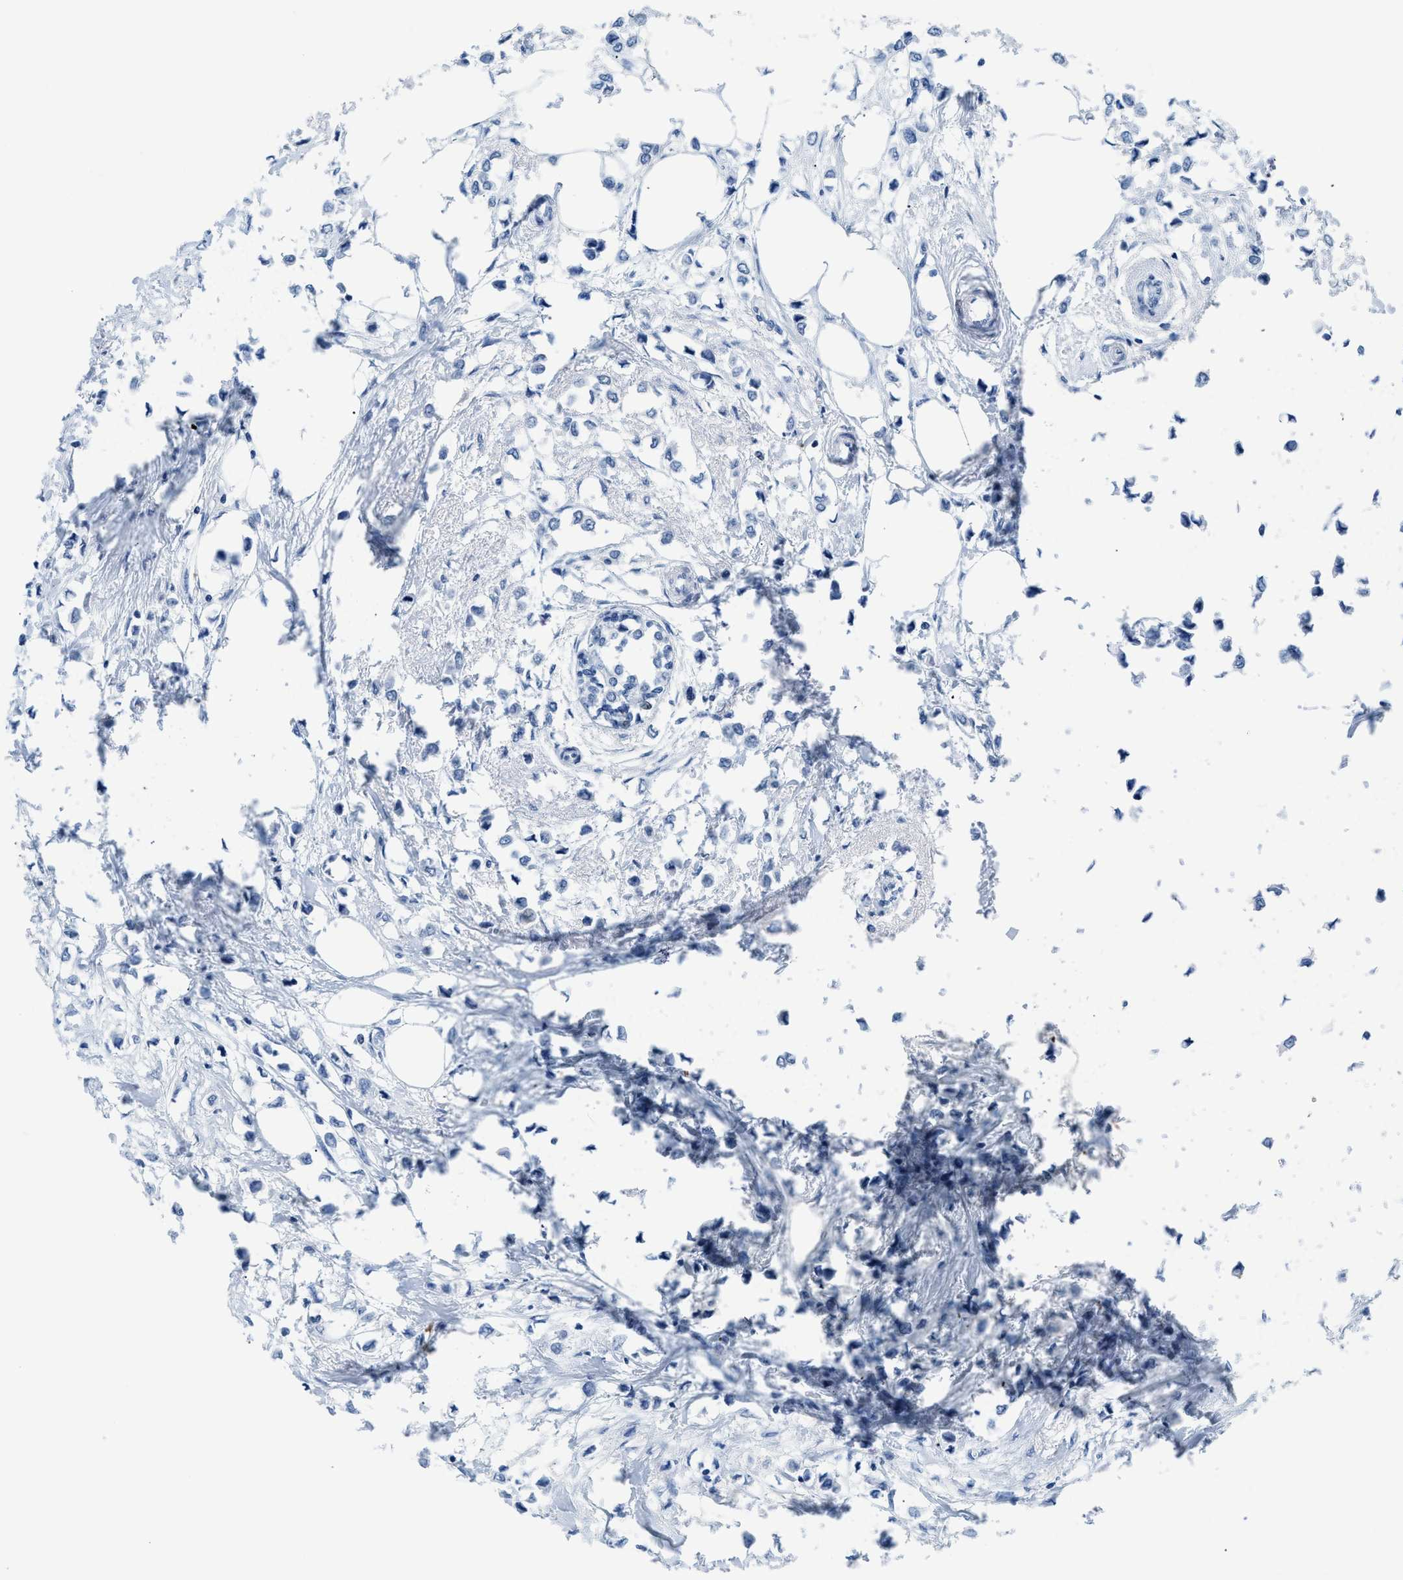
{"staining": {"intensity": "negative", "quantity": "none", "location": "none"}, "tissue": "breast cancer", "cell_type": "Tumor cells", "image_type": "cancer", "snomed": [{"axis": "morphology", "description": "Lobular carcinoma"}, {"axis": "topography", "description": "Breast"}], "caption": "DAB (3,3'-diaminobenzidine) immunohistochemical staining of human lobular carcinoma (breast) reveals no significant positivity in tumor cells.", "gene": "NFATC2", "patient": {"sex": "female", "age": 51}}